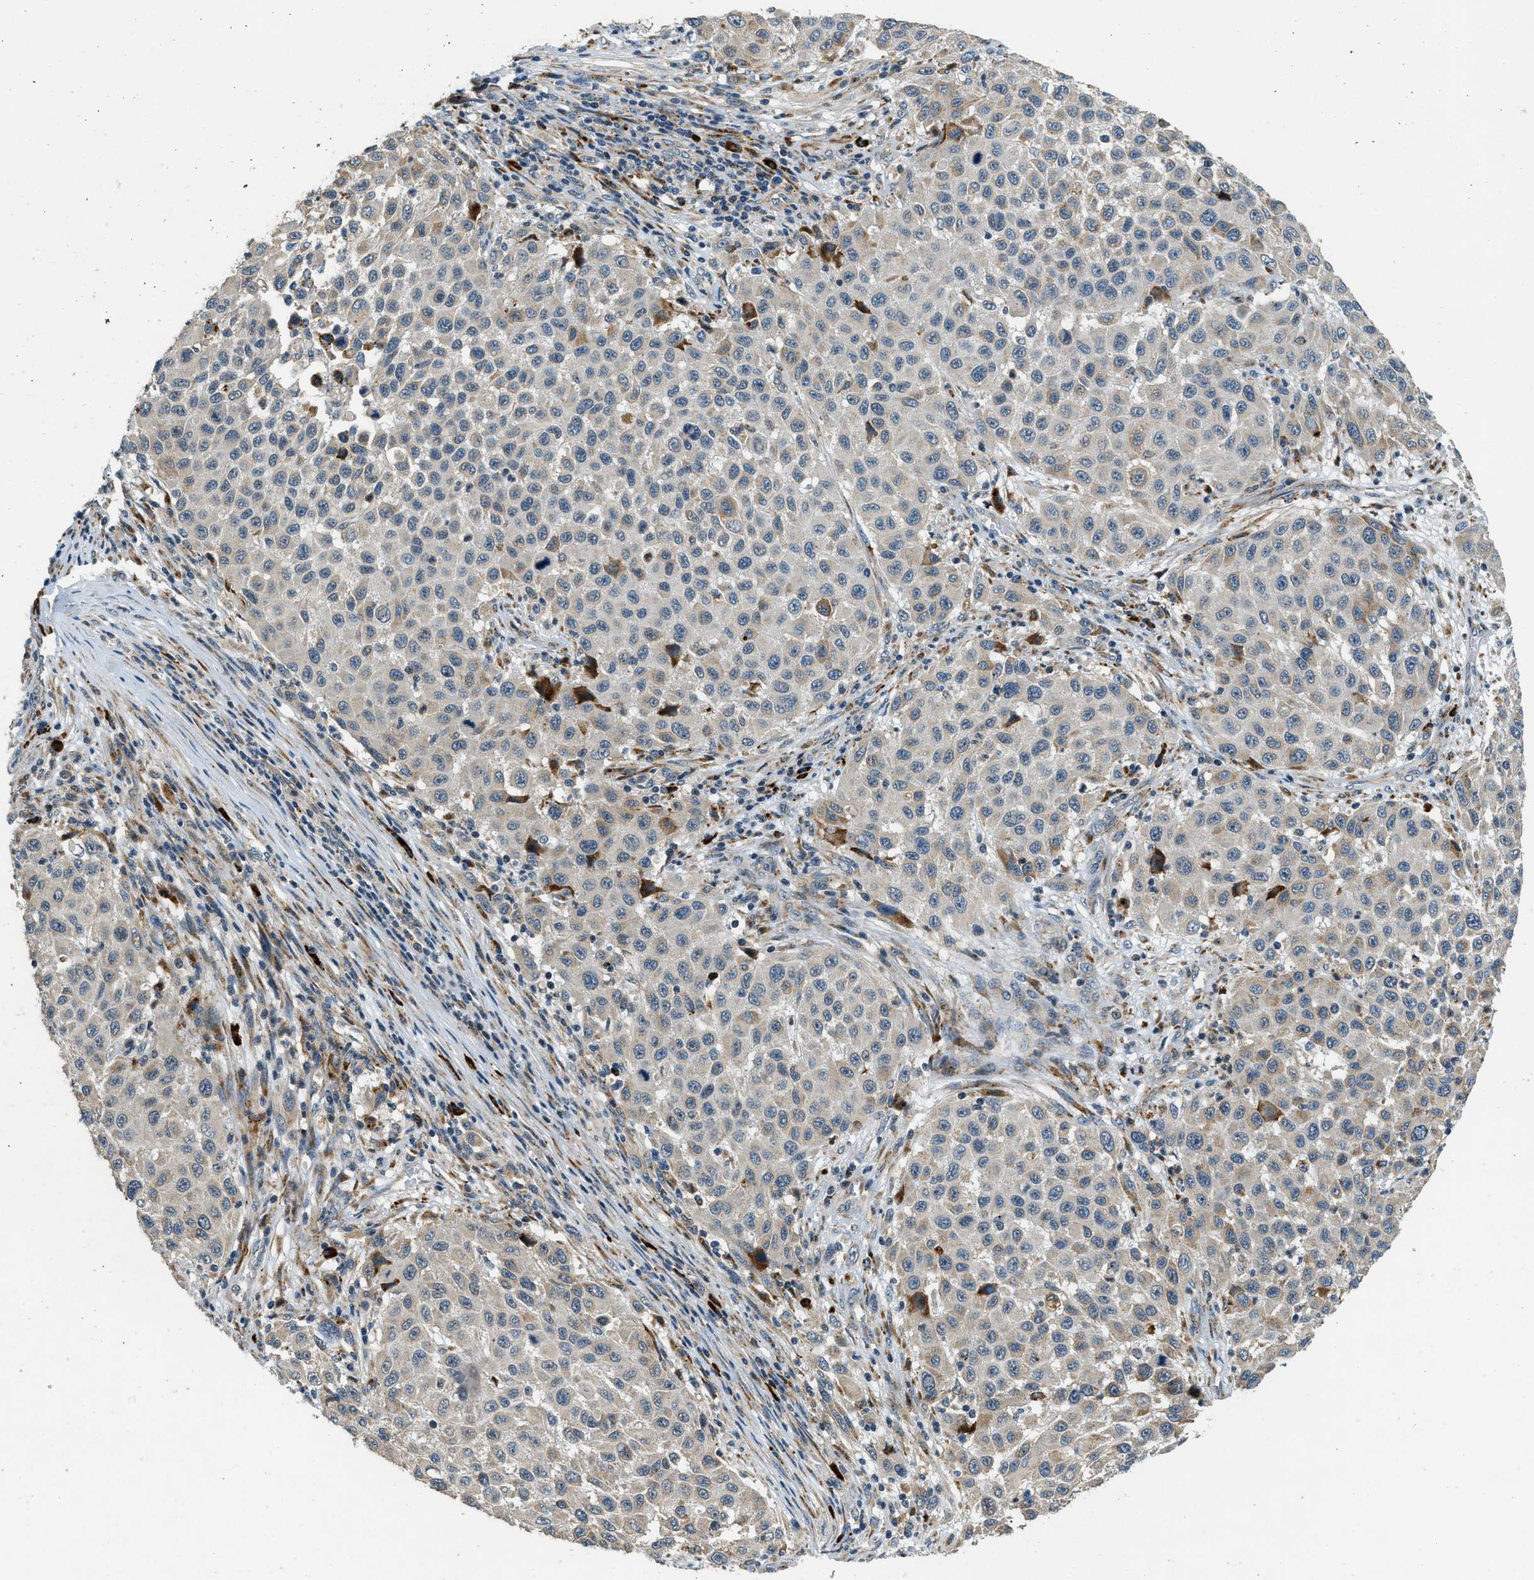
{"staining": {"intensity": "strong", "quantity": "<25%", "location": "cytoplasmic/membranous"}, "tissue": "melanoma", "cell_type": "Tumor cells", "image_type": "cancer", "snomed": [{"axis": "morphology", "description": "Malignant melanoma, Metastatic site"}, {"axis": "topography", "description": "Lymph node"}], "caption": "Immunohistochemical staining of human malignant melanoma (metastatic site) exhibits medium levels of strong cytoplasmic/membranous protein staining in about <25% of tumor cells.", "gene": "HERC2", "patient": {"sex": "male", "age": 61}}